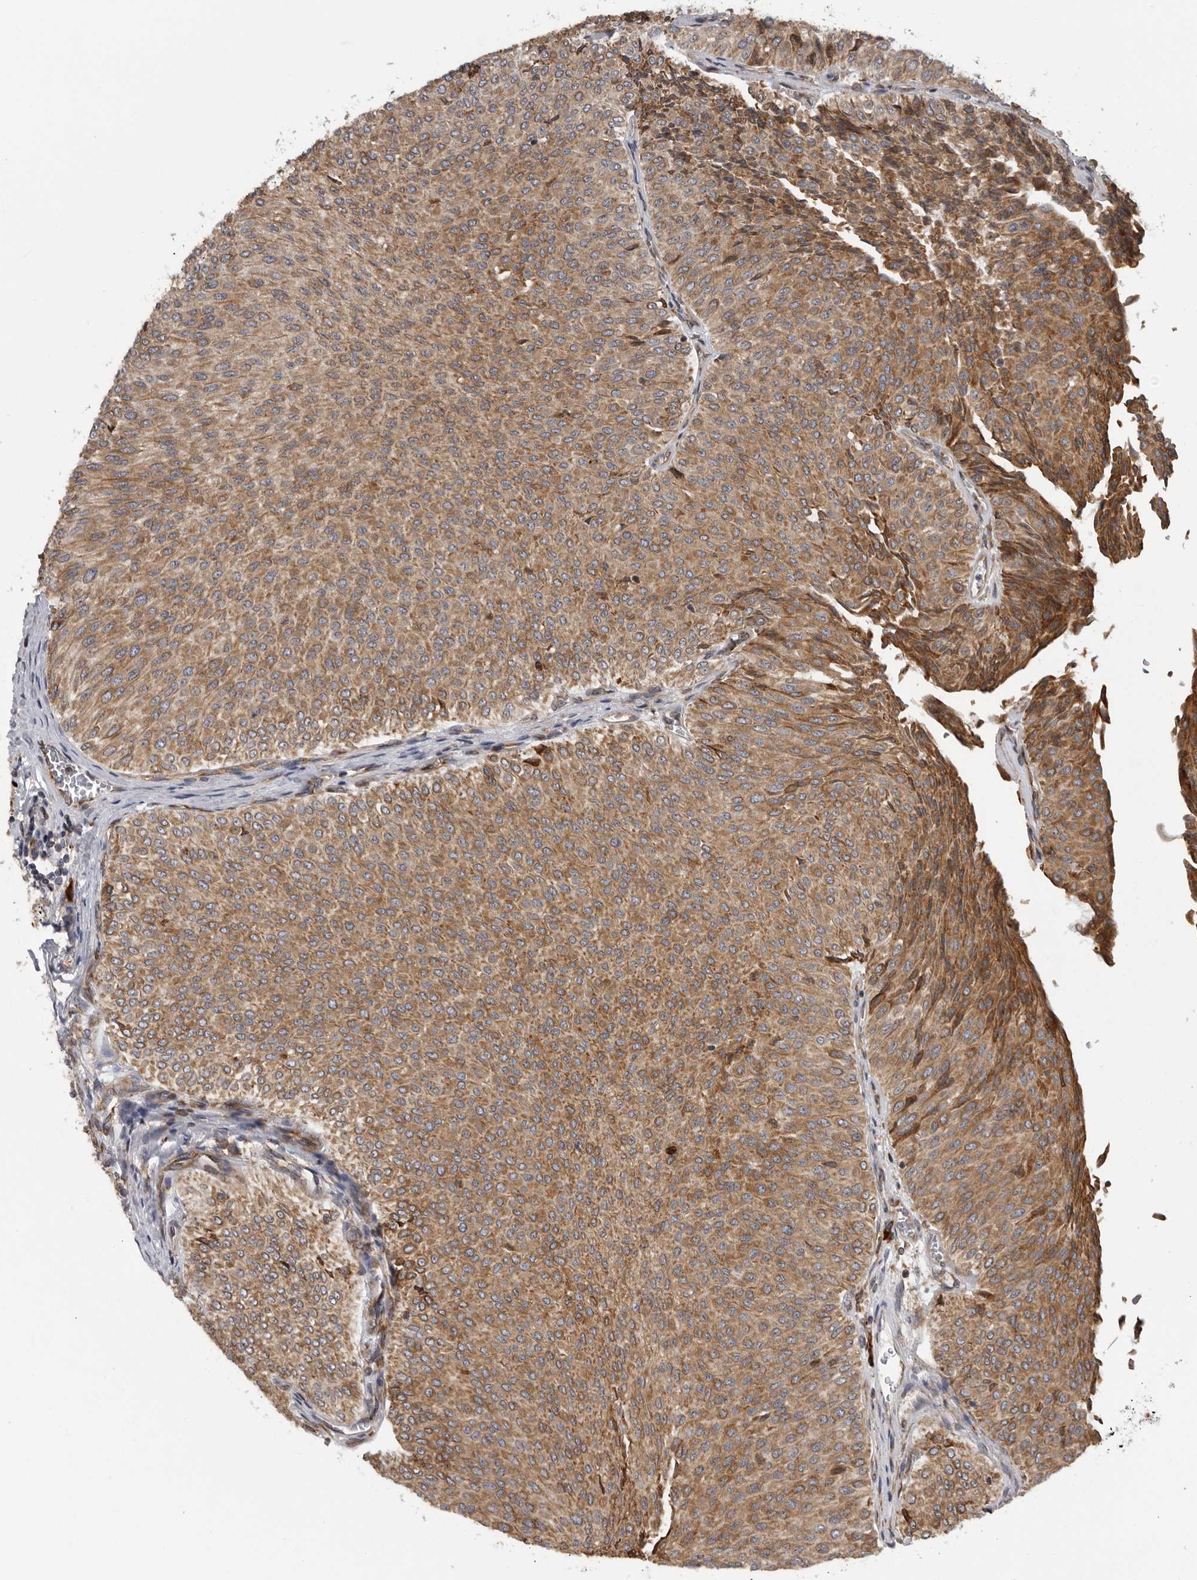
{"staining": {"intensity": "moderate", "quantity": ">75%", "location": "cytoplasmic/membranous"}, "tissue": "urothelial cancer", "cell_type": "Tumor cells", "image_type": "cancer", "snomed": [{"axis": "morphology", "description": "Urothelial carcinoma, Low grade"}, {"axis": "topography", "description": "Urinary bladder"}], "caption": "Protein analysis of low-grade urothelial carcinoma tissue displays moderate cytoplasmic/membranous positivity in about >75% of tumor cells. The staining is performed using DAB brown chromogen to label protein expression. The nuclei are counter-stained blue using hematoxylin.", "gene": "ALPK2", "patient": {"sex": "male", "age": 78}}